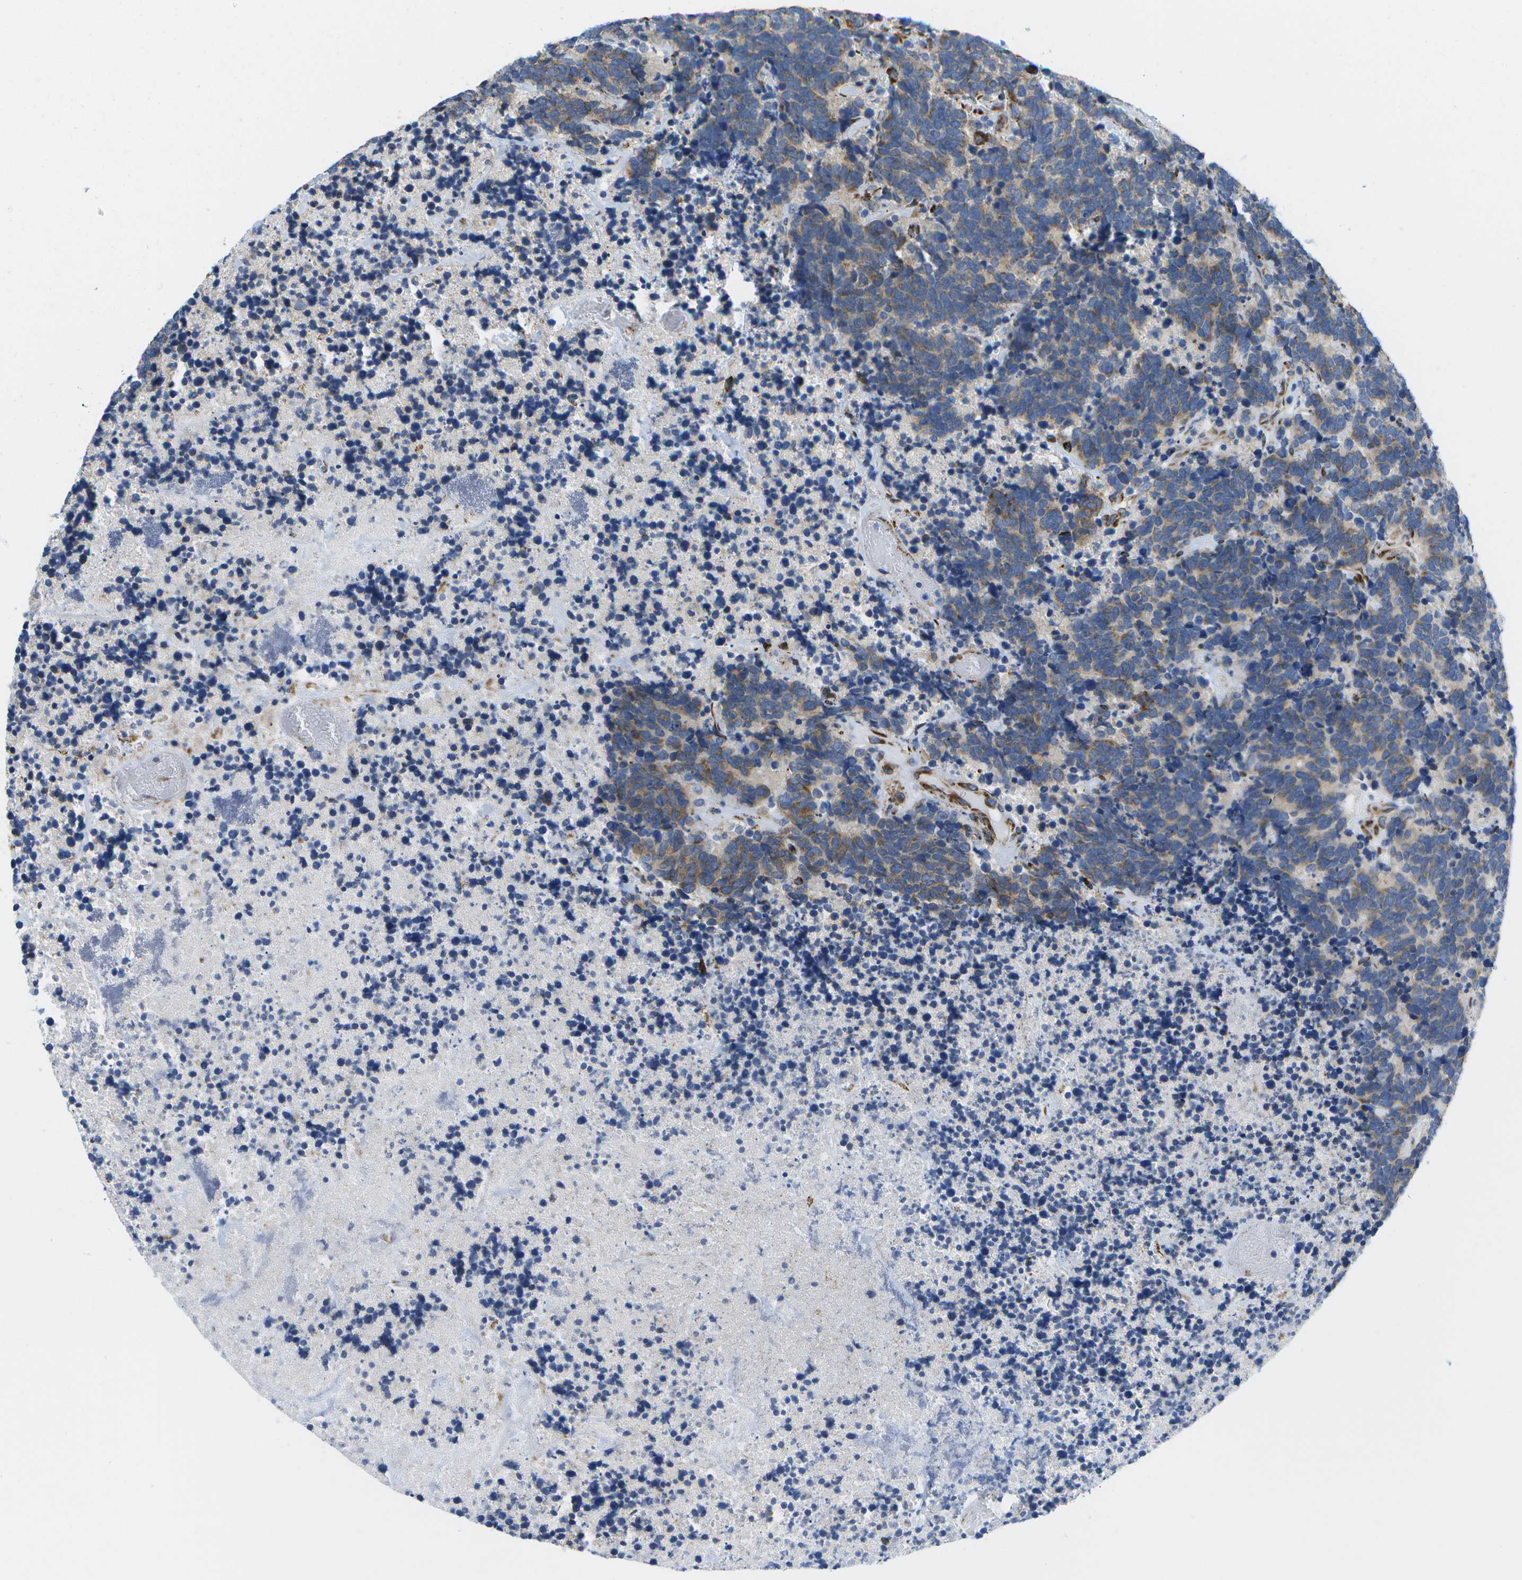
{"staining": {"intensity": "moderate", "quantity": ">75%", "location": "cytoplasmic/membranous"}, "tissue": "carcinoid", "cell_type": "Tumor cells", "image_type": "cancer", "snomed": [{"axis": "morphology", "description": "Carcinoma, NOS"}, {"axis": "morphology", "description": "Carcinoid, malignant, NOS"}, {"axis": "topography", "description": "Urinary bladder"}], "caption": "Tumor cells exhibit moderate cytoplasmic/membranous staining in about >75% of cells in malignant carcinoid.", "gene": "ZDHHC17", "patient": {"sex": "male", "age": 57}}